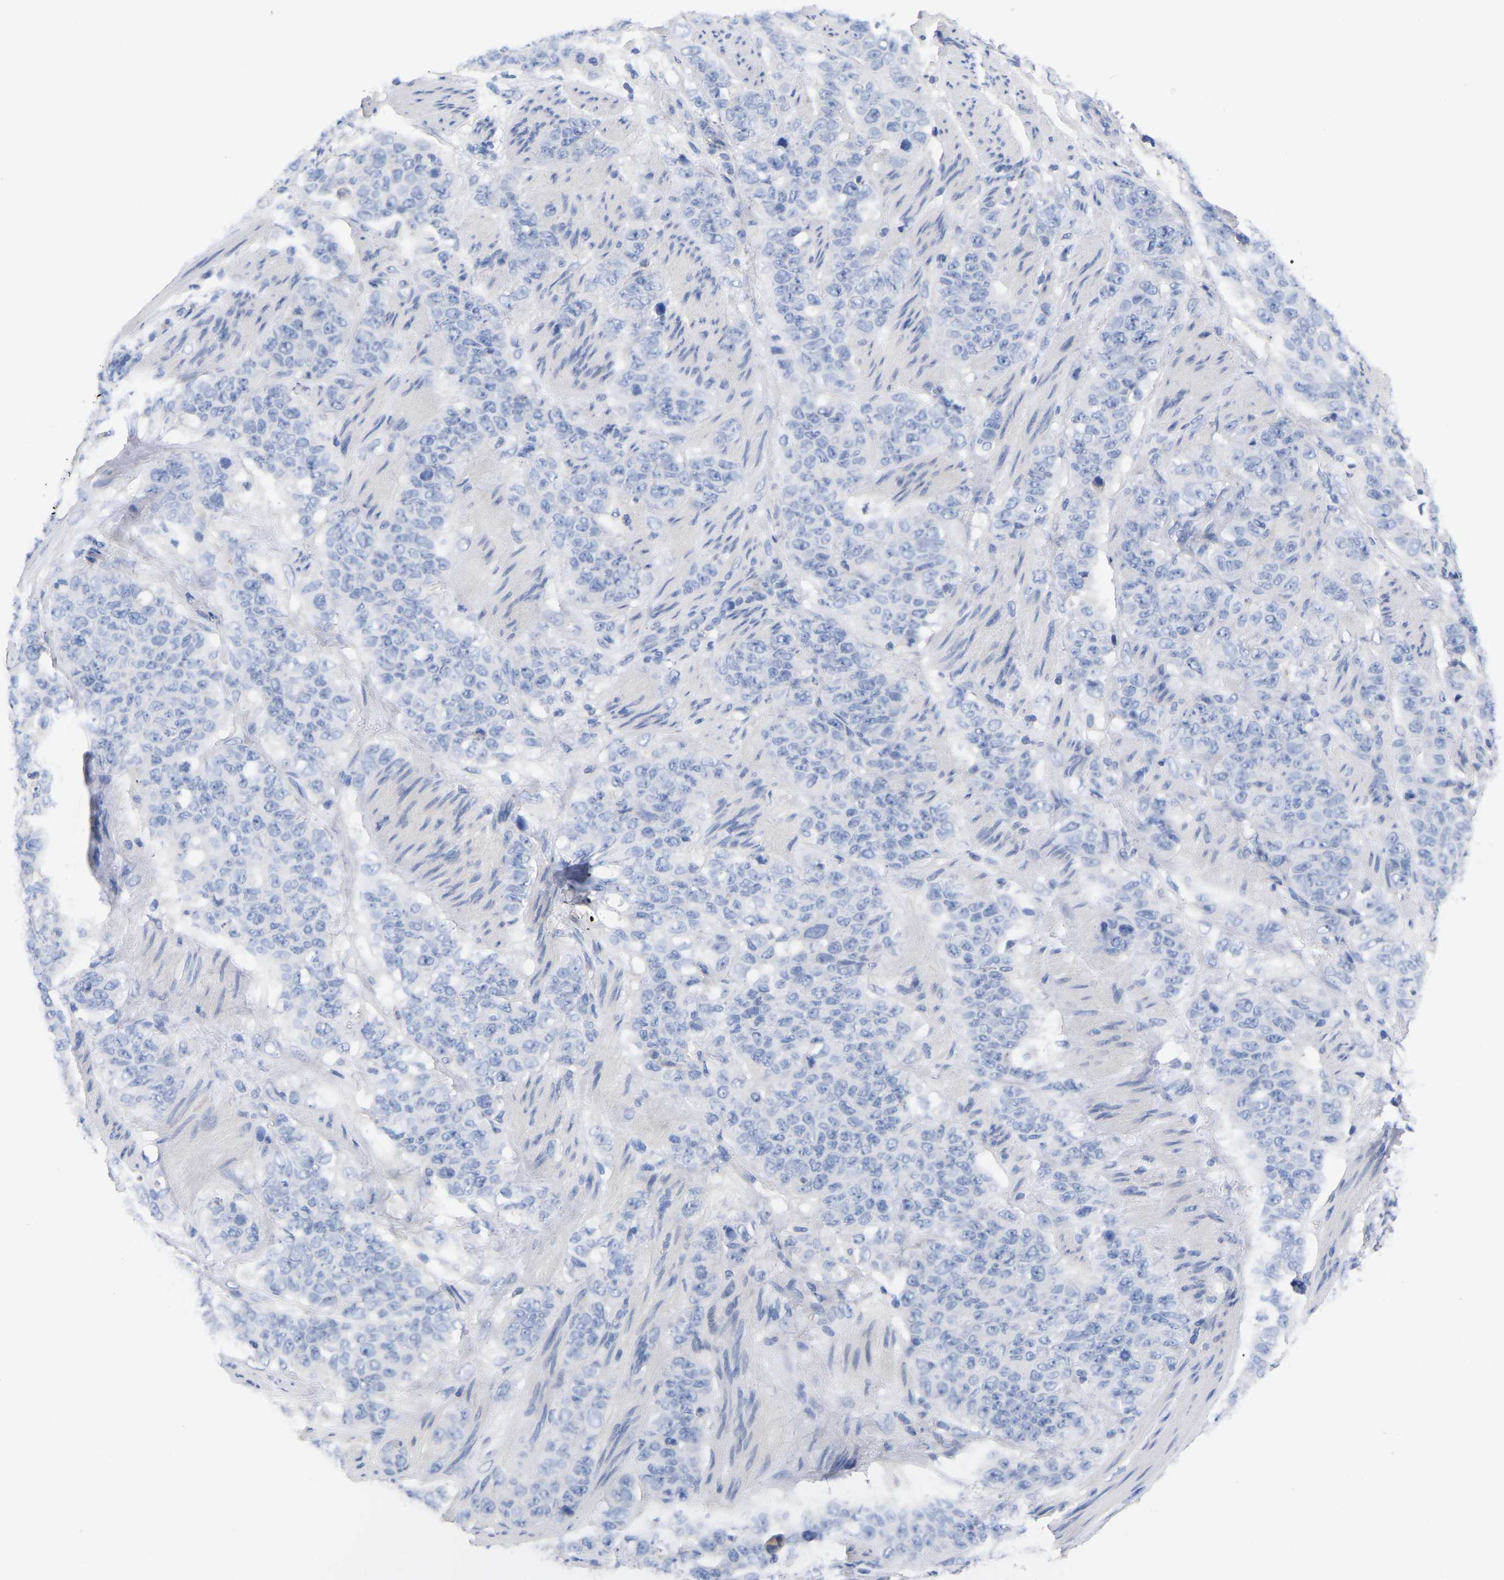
{"staining": {"intensity": "negative", "quantity": "none", "location": "none"}, "tissue": "stomach cancer", "cell_type": "Tumor cells", "image_type": "cancer", "snomed": [{"axis": "morphology", "description": "Adenocarcinoma, NOS"}, {"axis": "topography", "description": "Stomach"}], "caption": "This is an immunohistochemistry histopathology image of adenocarcinoma (stomach). There is no expression in tumor cells.", "gene": "HAPLN1", "patient": {"sex": "male", "age": 48}}